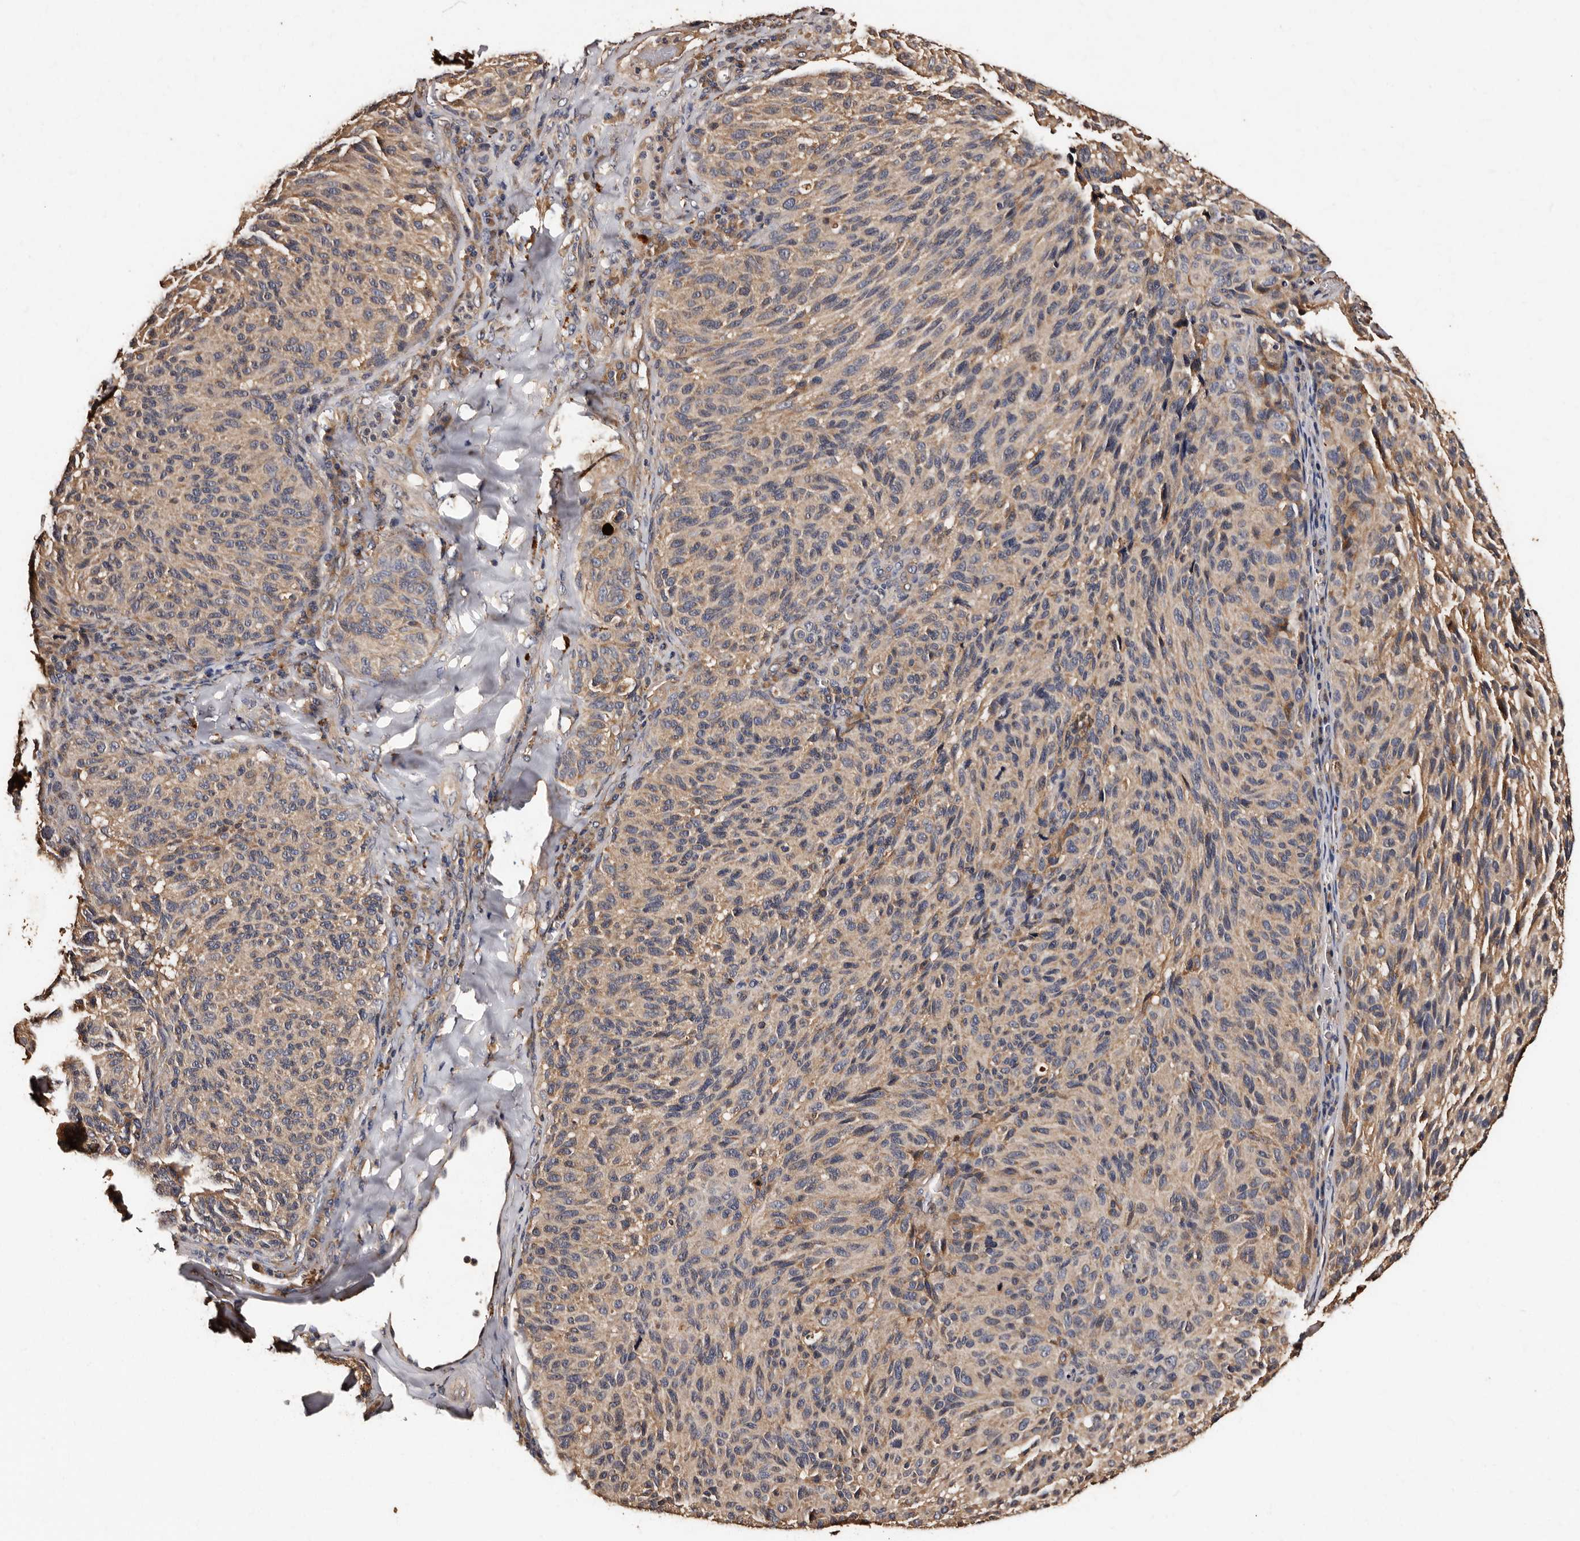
{"staining": {"intensity": "weak", "quantity": "25%-75%", "location": "cytoplasmic/membranous"}, "tissue": "melanoma", "cell_type": "Tumor cells", "image_type": "cancer", "snomed": [{"axis": "morphology", "description": "Malignant melanoma, NOS"}, {"axis": "topography", "description": "Skin"}], "caption": "A low amount of weak cytoplasmic/membranous expression is identified in about 25%-75% of tumor cells in melanoma tissue.", "gene": "ADCK5", "patient": {"sex": "female", "age": 73}}